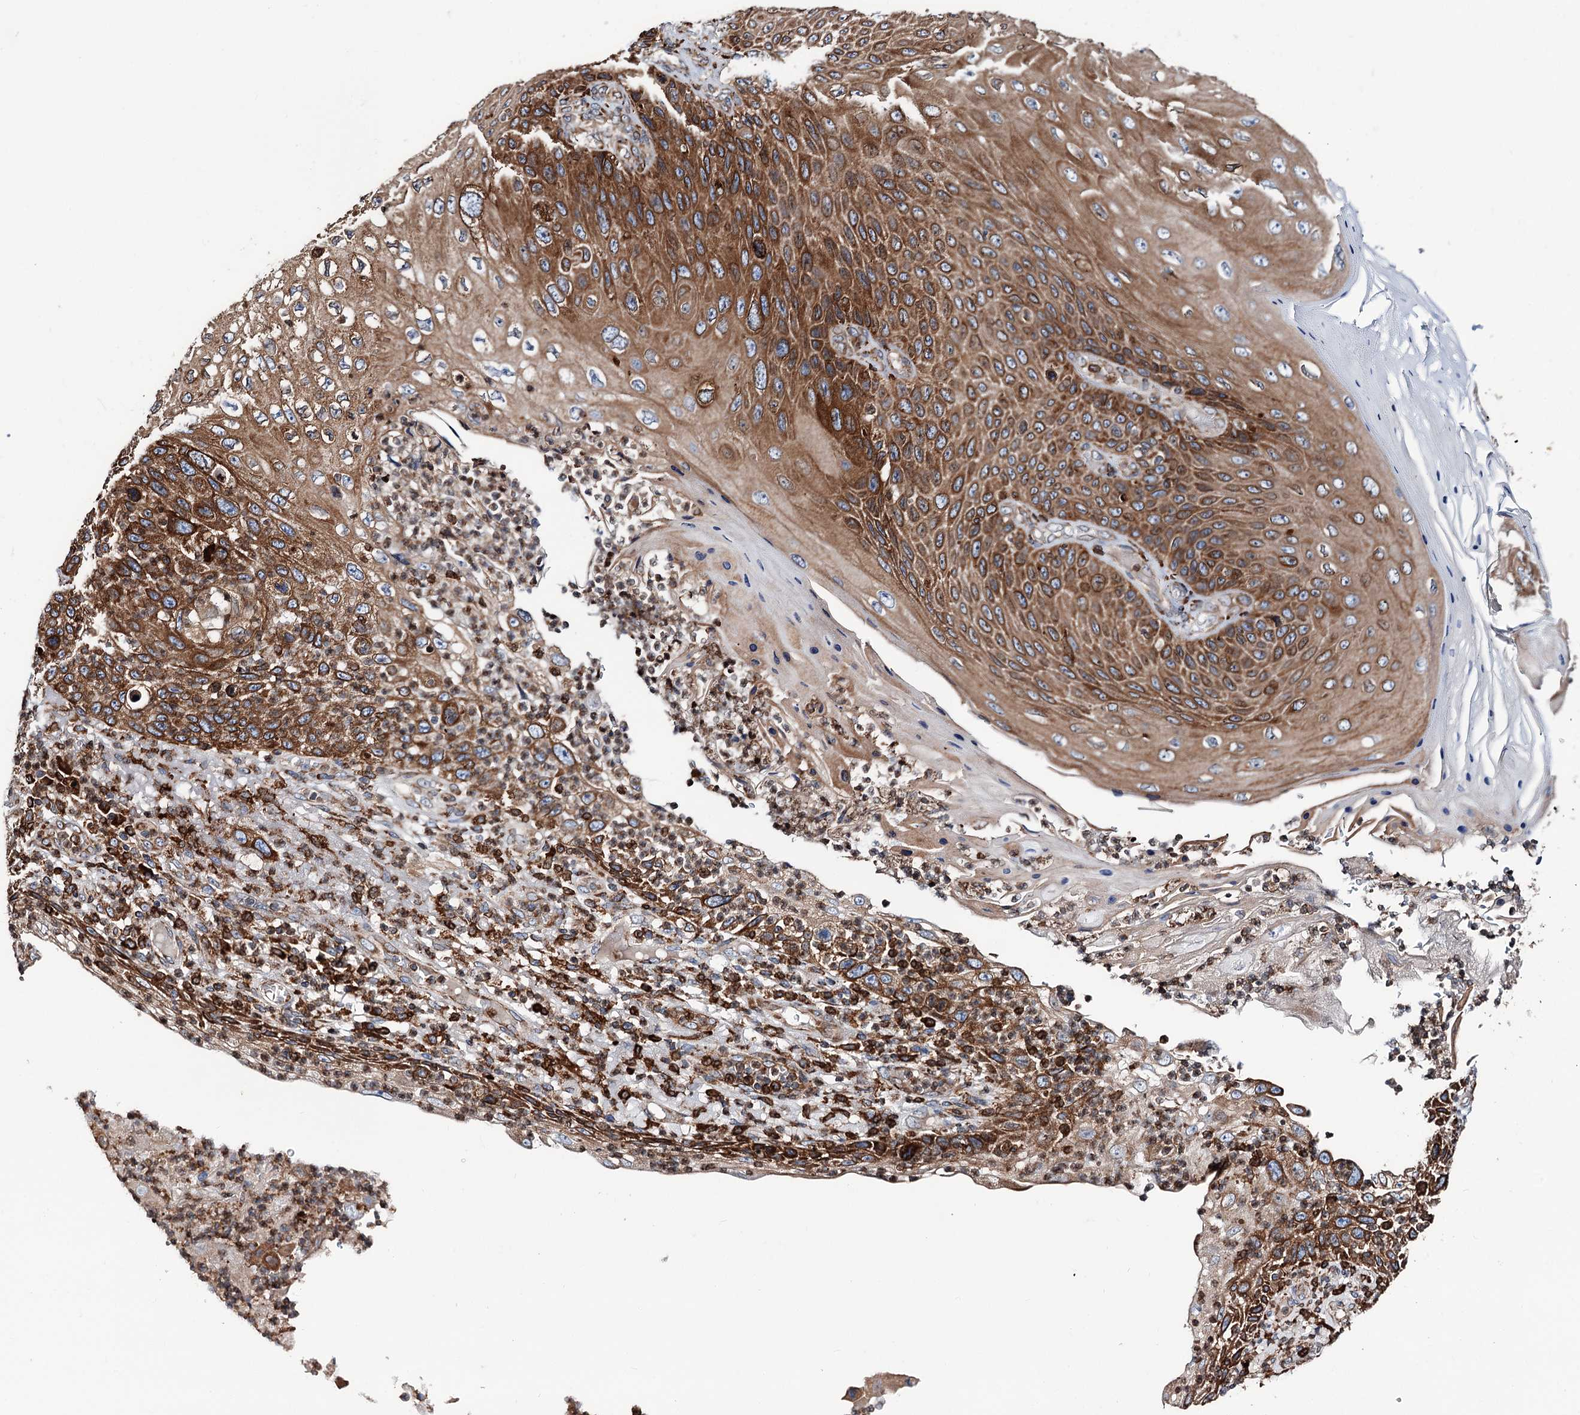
{"staining": {"intensity": "moderate", "quantity": ">75%", "location": "cytoplasmic/membranous"}, "tissue": "skin cancer", "cell_type": "Tumor cells", "image_type": "cancer", "snomed": [{"axis": "morphology", "description": "Squamous cell carcinoma, NOS"}, {"axis": "topography", "description": "Skin"}], "caption": "Approximately >75% of tumor cells in human skin cancer (squamous cell carcinoma) demonstrate moderate cytoplasmic/membranous protein expression as visualized by brown immunohistochemical staining.", "gene": "ERP29", "patient": {"sex": "female", "age": 88}}